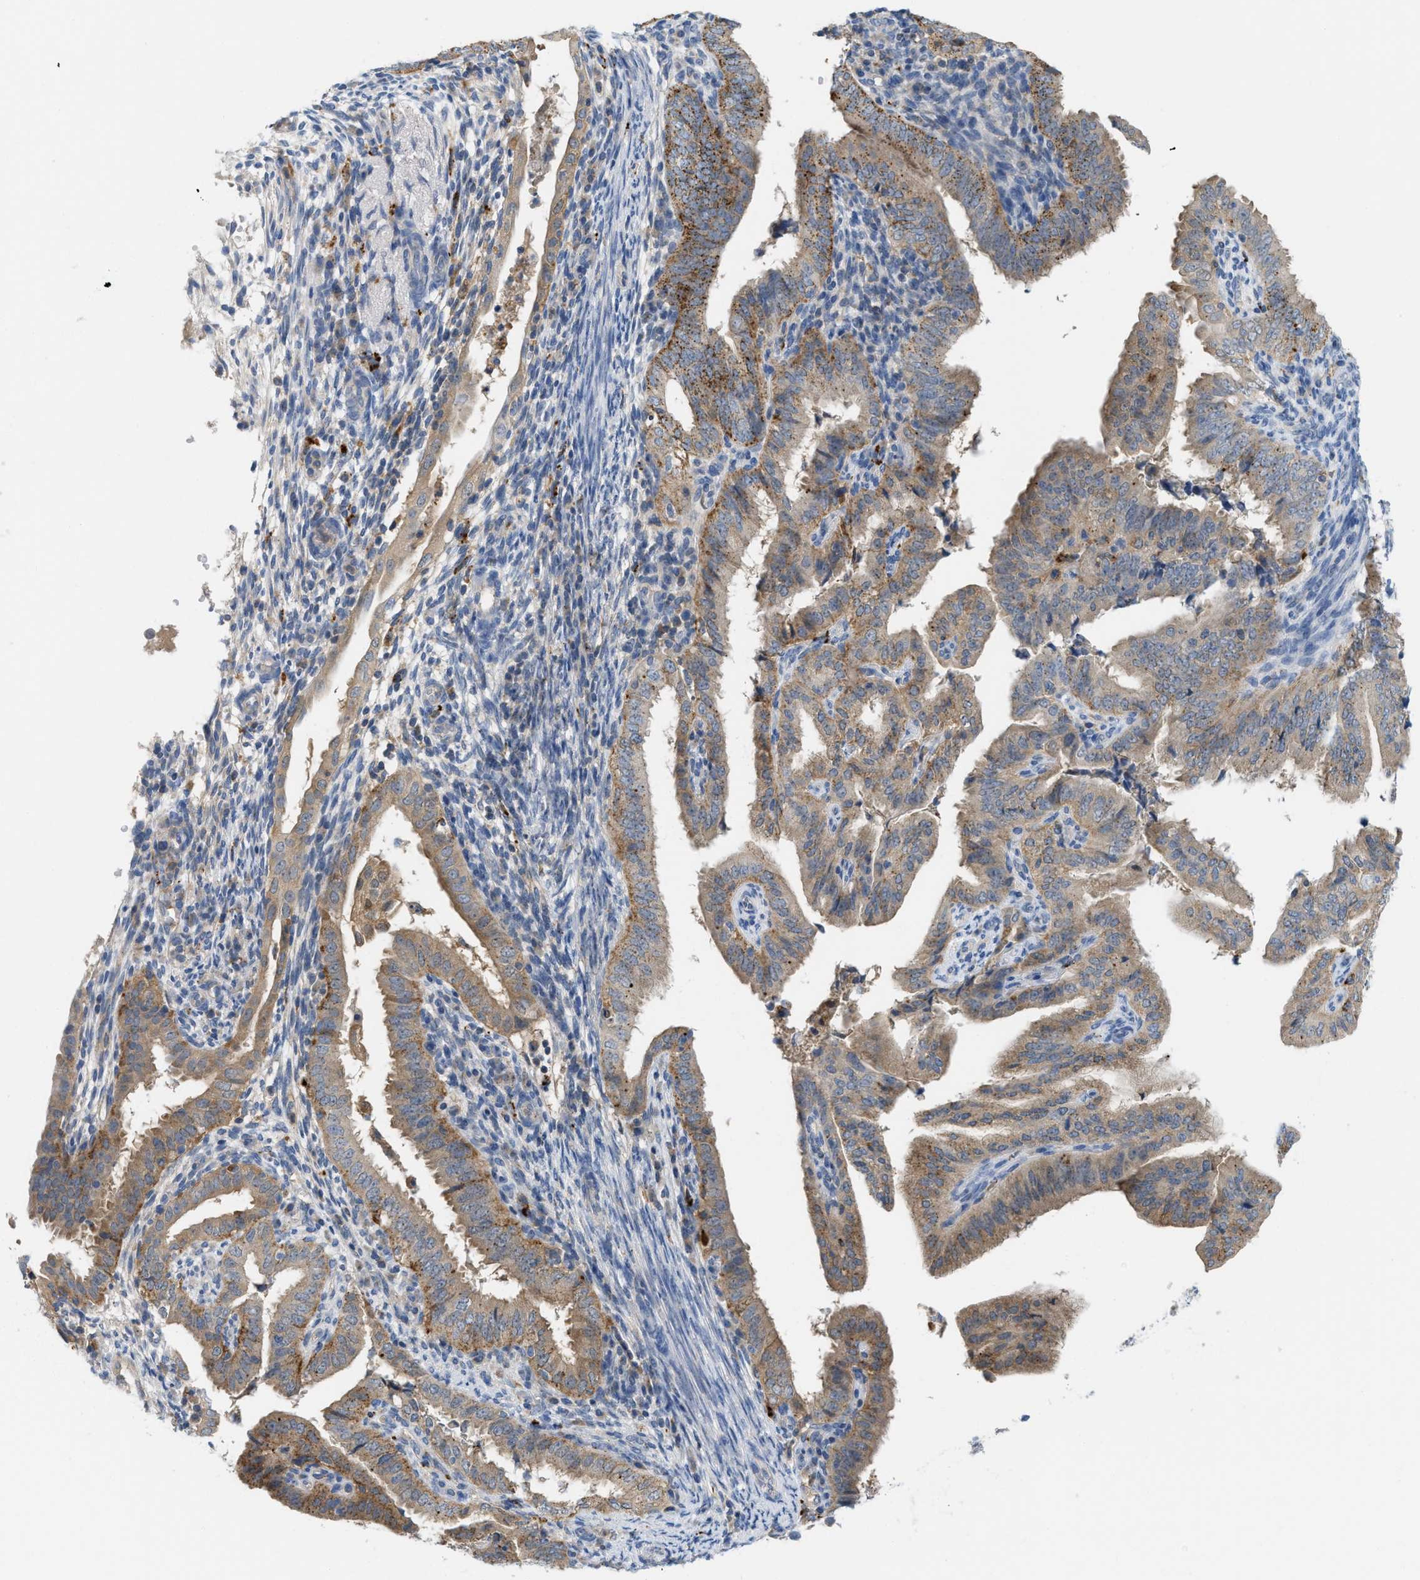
{"staining": {"intensity": "moderate", "quantity": ">75%", "location": "cytoplasmic/membranous"}, "tissue": "endometrial cancer", "cell_type": "Tumor cells", "image_type": "cancer", "snomed": [{"axis": "morphology", "description": "Adenocarcinoma, NOS"}, {"axis": "topography", "description": "Endometrium"}], "caption": "Protein analysis of endometrial cancer tissue displays moderate cytoplasmic/membranous expression in about >75% of tumor cells.", "gene": "CSTB", "patient": {"sex": "female", "age": 58}}